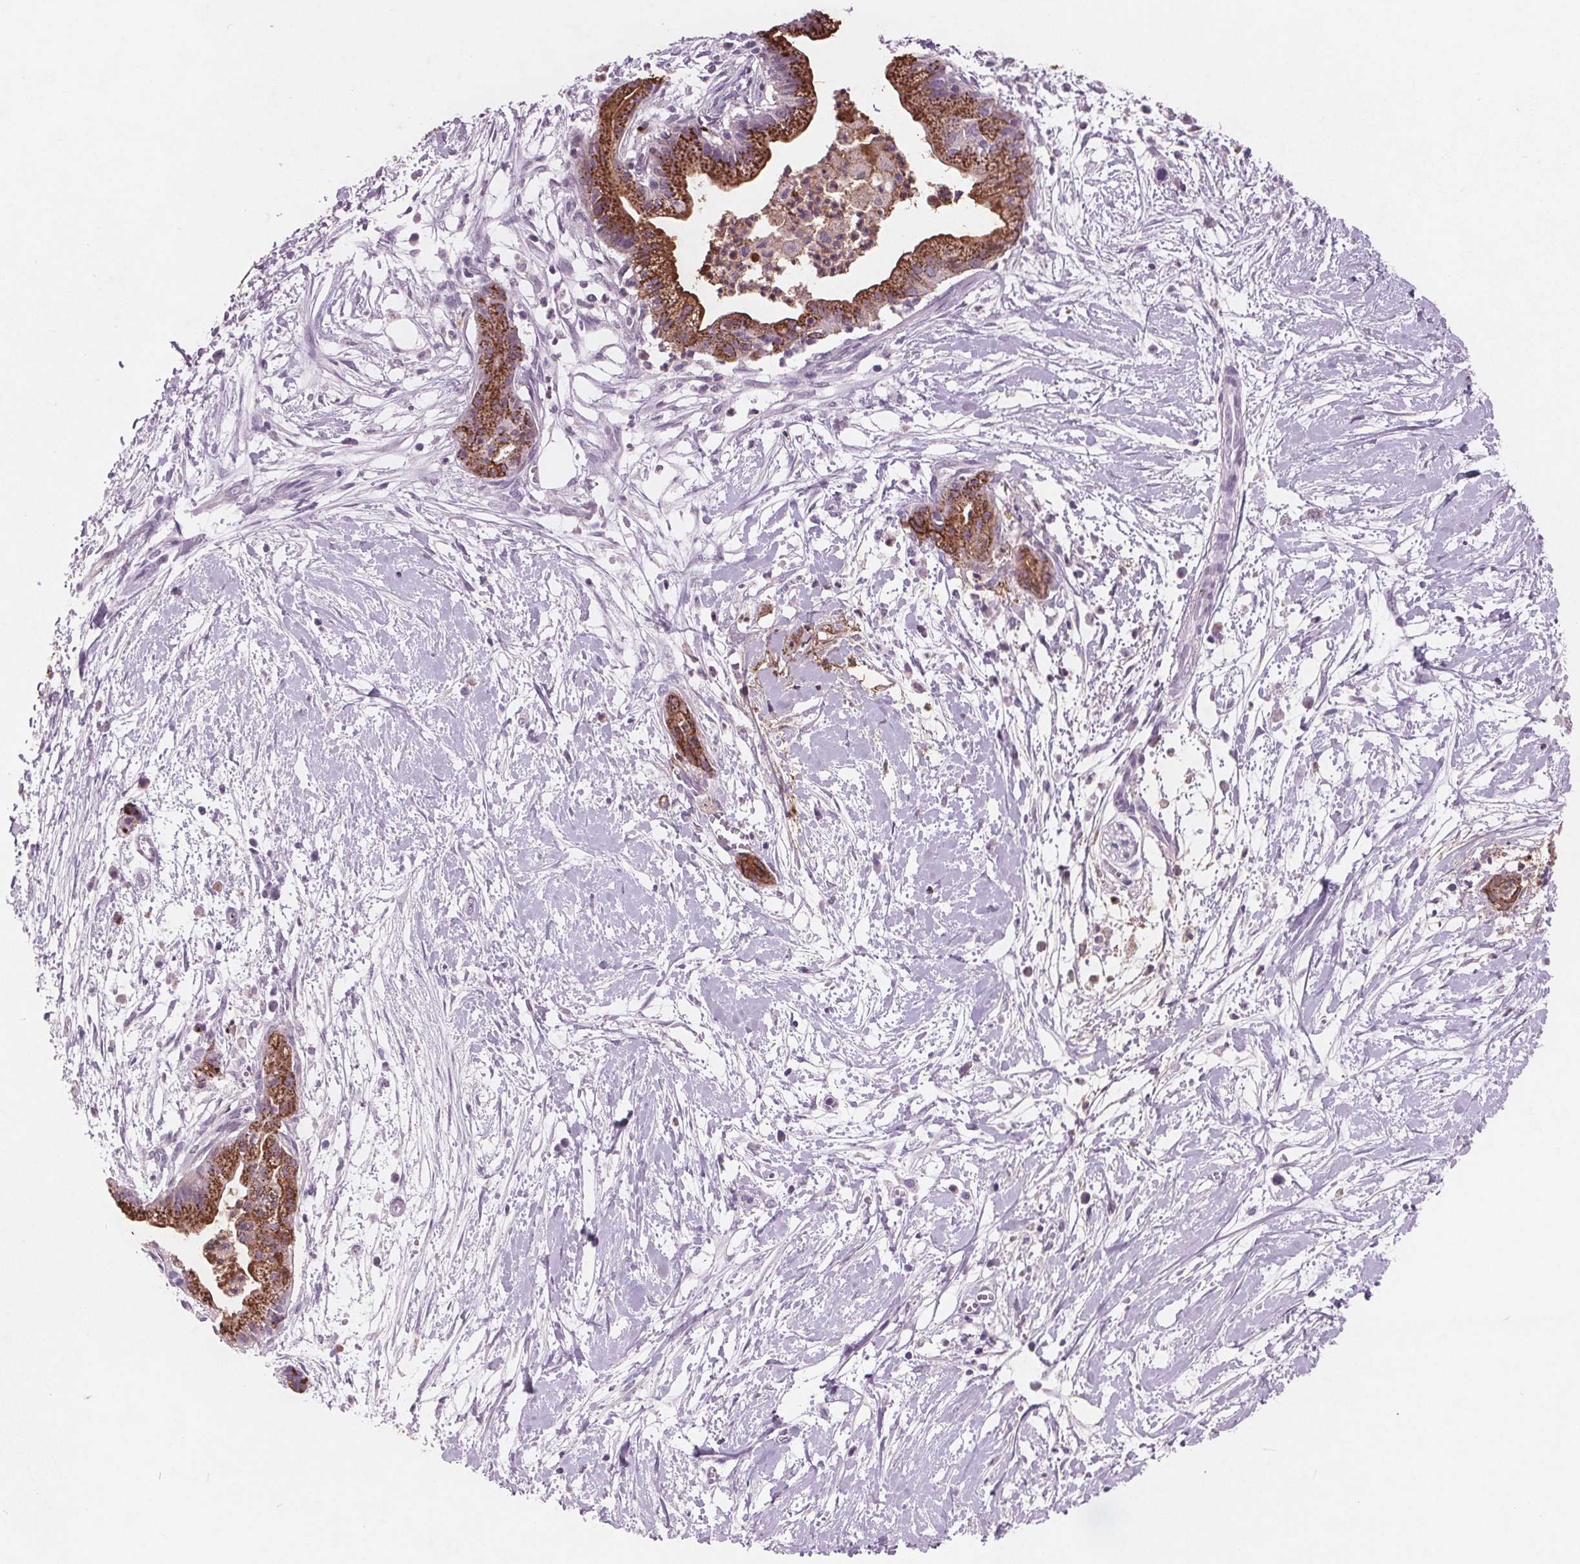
{"staining": {"intensity": "strong", "quantity": ">75%", "location": "cytoplasmic/membranous"}, "tissue": "pancreatic cancer", "cell_type": "Tumor cells", "image_type": "cancer", "snomed": [{"axis": "morphology", "description": "Normal tissue, NOS"}, {"axis": "morphology", "description": "Adenocarcinoma, NOS"}, {"axis": "topography", "description": "Lymph node"}, {"axis": "topography", "description": "Pancreas"}], "caption": "Immunohistochemistry of human pancreatic adenocarcinoma demonstrates high levels of strong cytoplasmic/membranous expression in about >75% of tumor cells. Nuclei are stained in blue.", "gene": "PTPN14", "patient": {"sex": "female", "age": 58}}